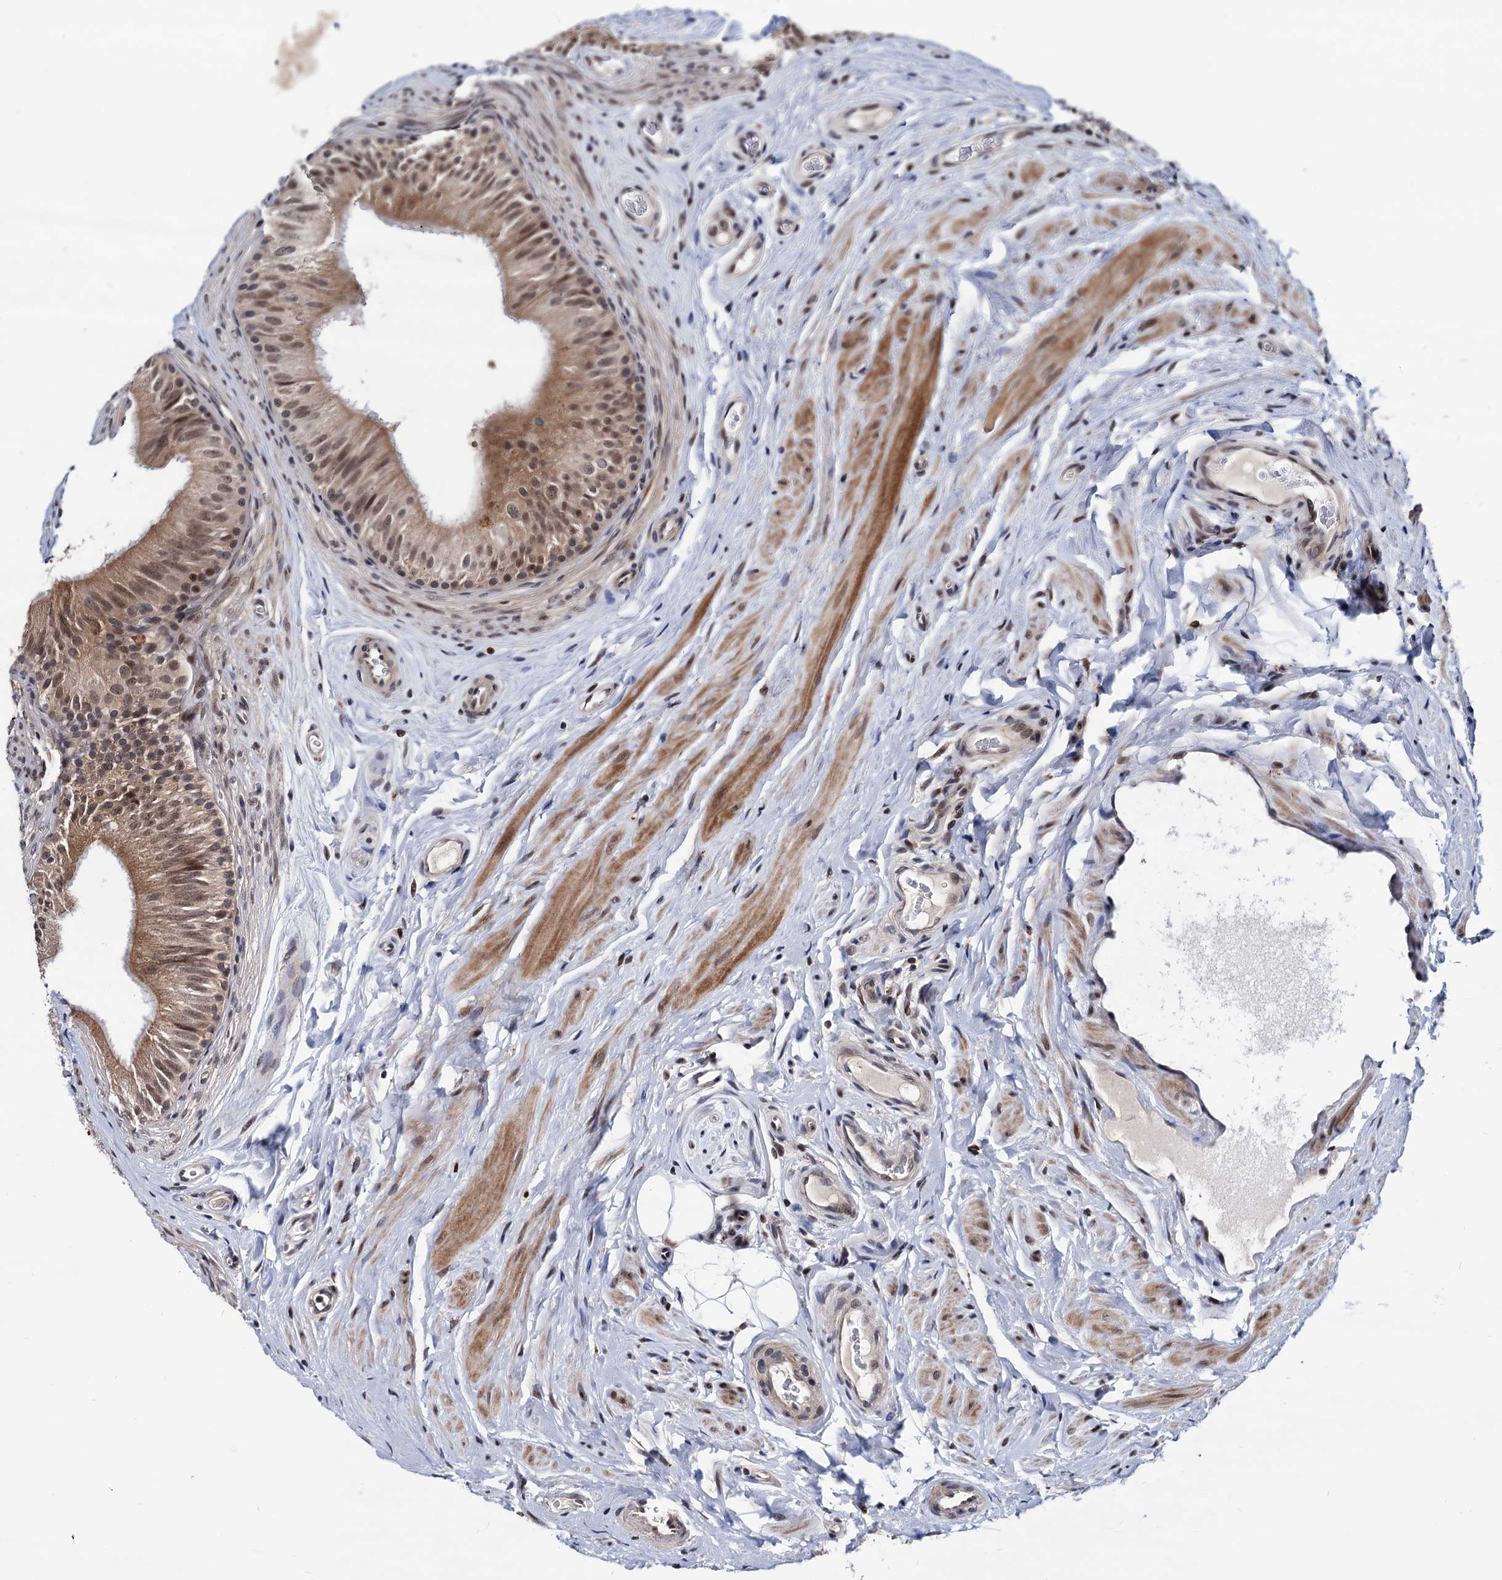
{"staining": {"intensity": "moderate", "quantity": ">75%", "location": "cytoplasmic/membranous,nuclear"}, "tissue": "epididymis", "cell_type": "Glandular cells", "image_type": "normal", "snomed": [{"axis": "morphology", "description": "Normal tissue, NOS"}, {"axis": "topography", "description": "Epididymis"}], "caption": "Immunohistochemical staining of normal human epididymis shows moderate cytoplasmic/membranous,nuclear protein staining in approximately >75% of glandular cells.", "gene": "RNASEH2B", "patient": {"sex": "male", "age": 46}}